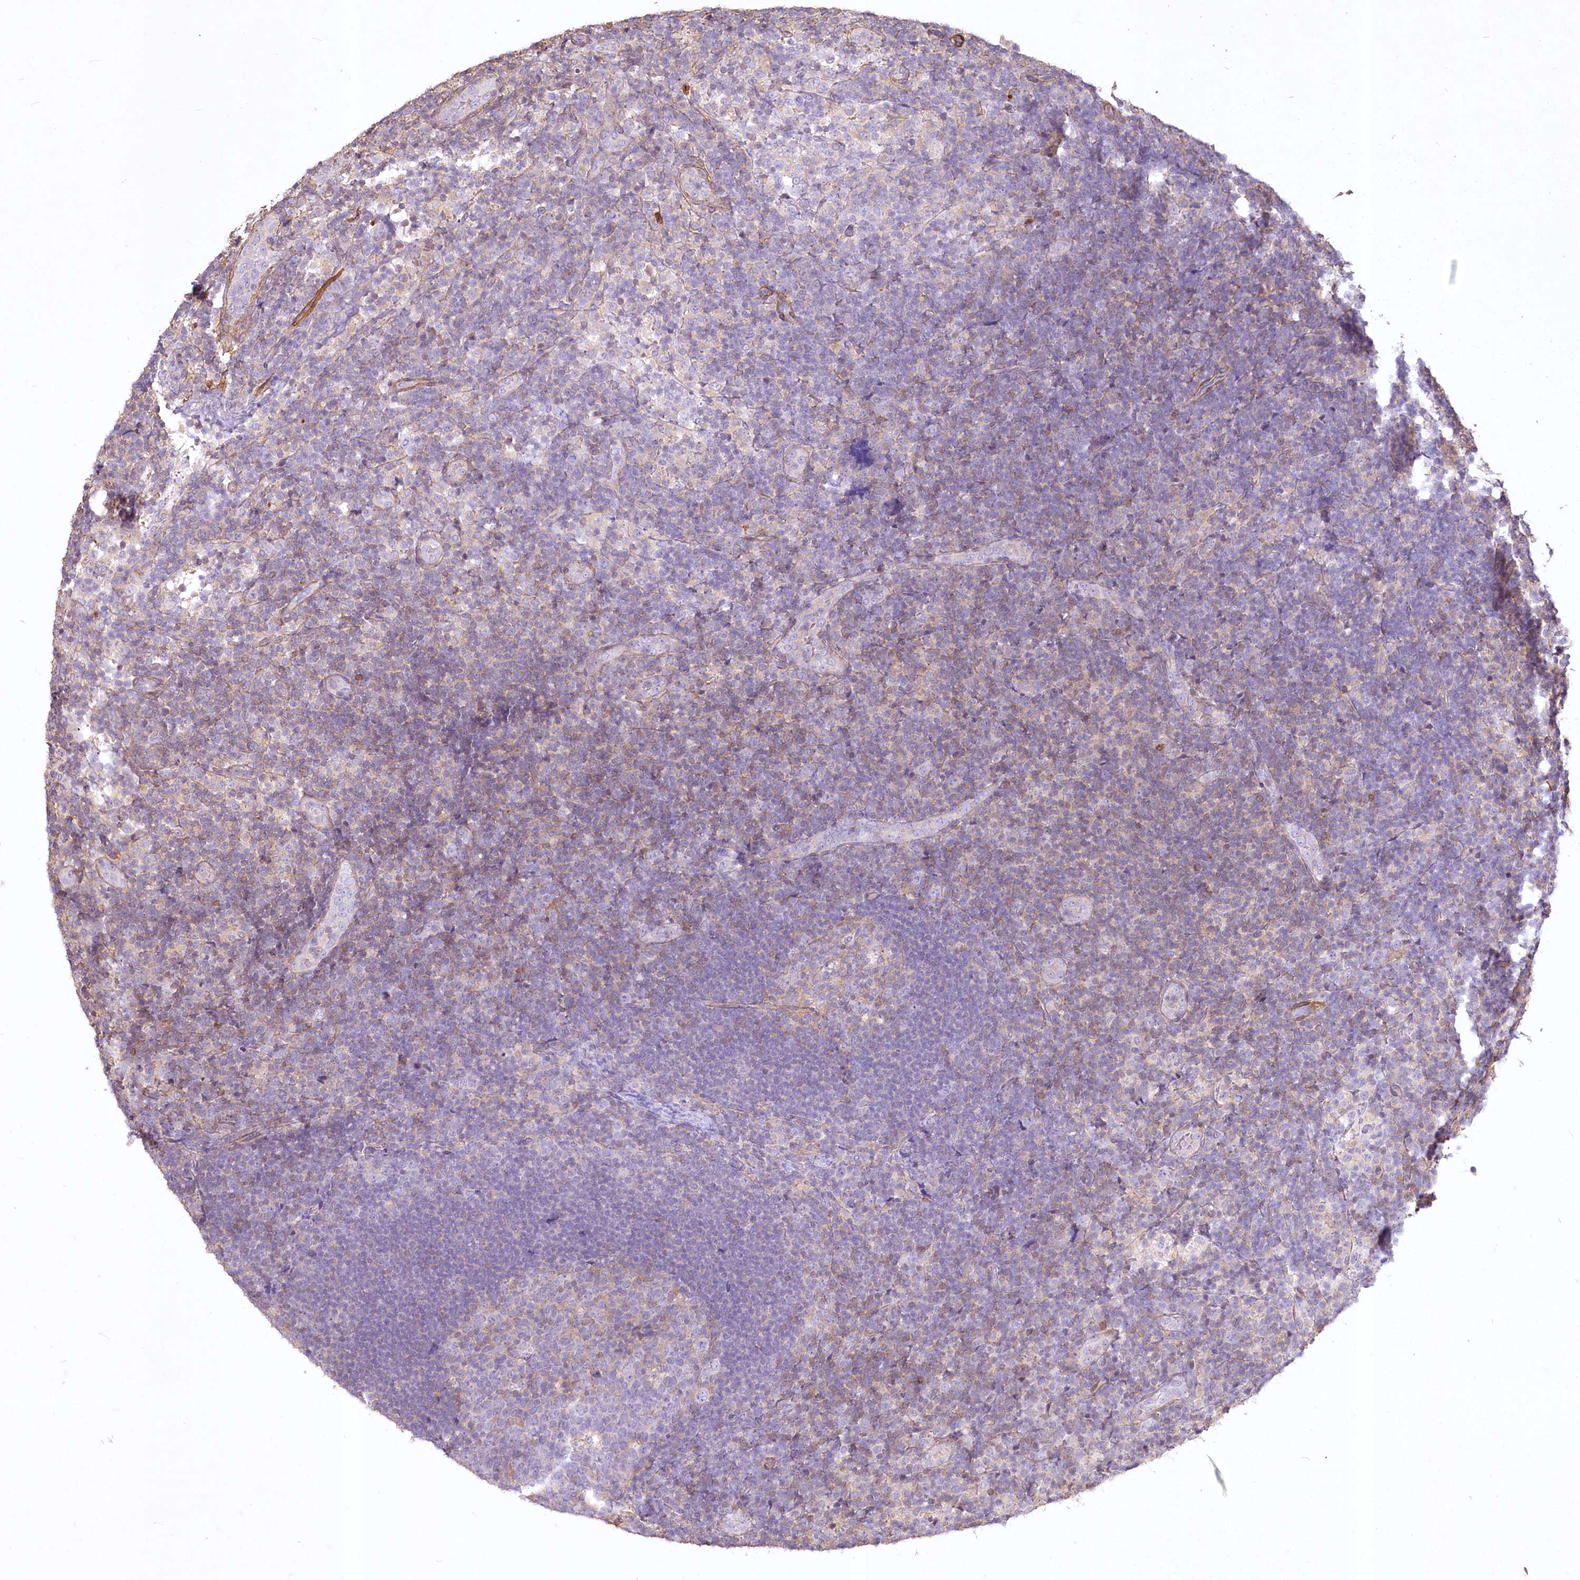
{"staining": {"intensity": "weak", "quantity": "<25%", "location": "cytoplasmic/membranous"}, "tissue": "lymph node", "cell_type": "Germinal center cells", "image_type": "normal", "snomed": [{"axis": "morphology", "description": "Normal tissue, NOS"}, {"axis": "topography", "description": "Lymph node"}], "caption": "The immunohistochemistry photomicrograph has no significant expression in germinal center cells of lymph node.", "gene": "INPP4B", "patient": {"sex": "female", "age": 22}}